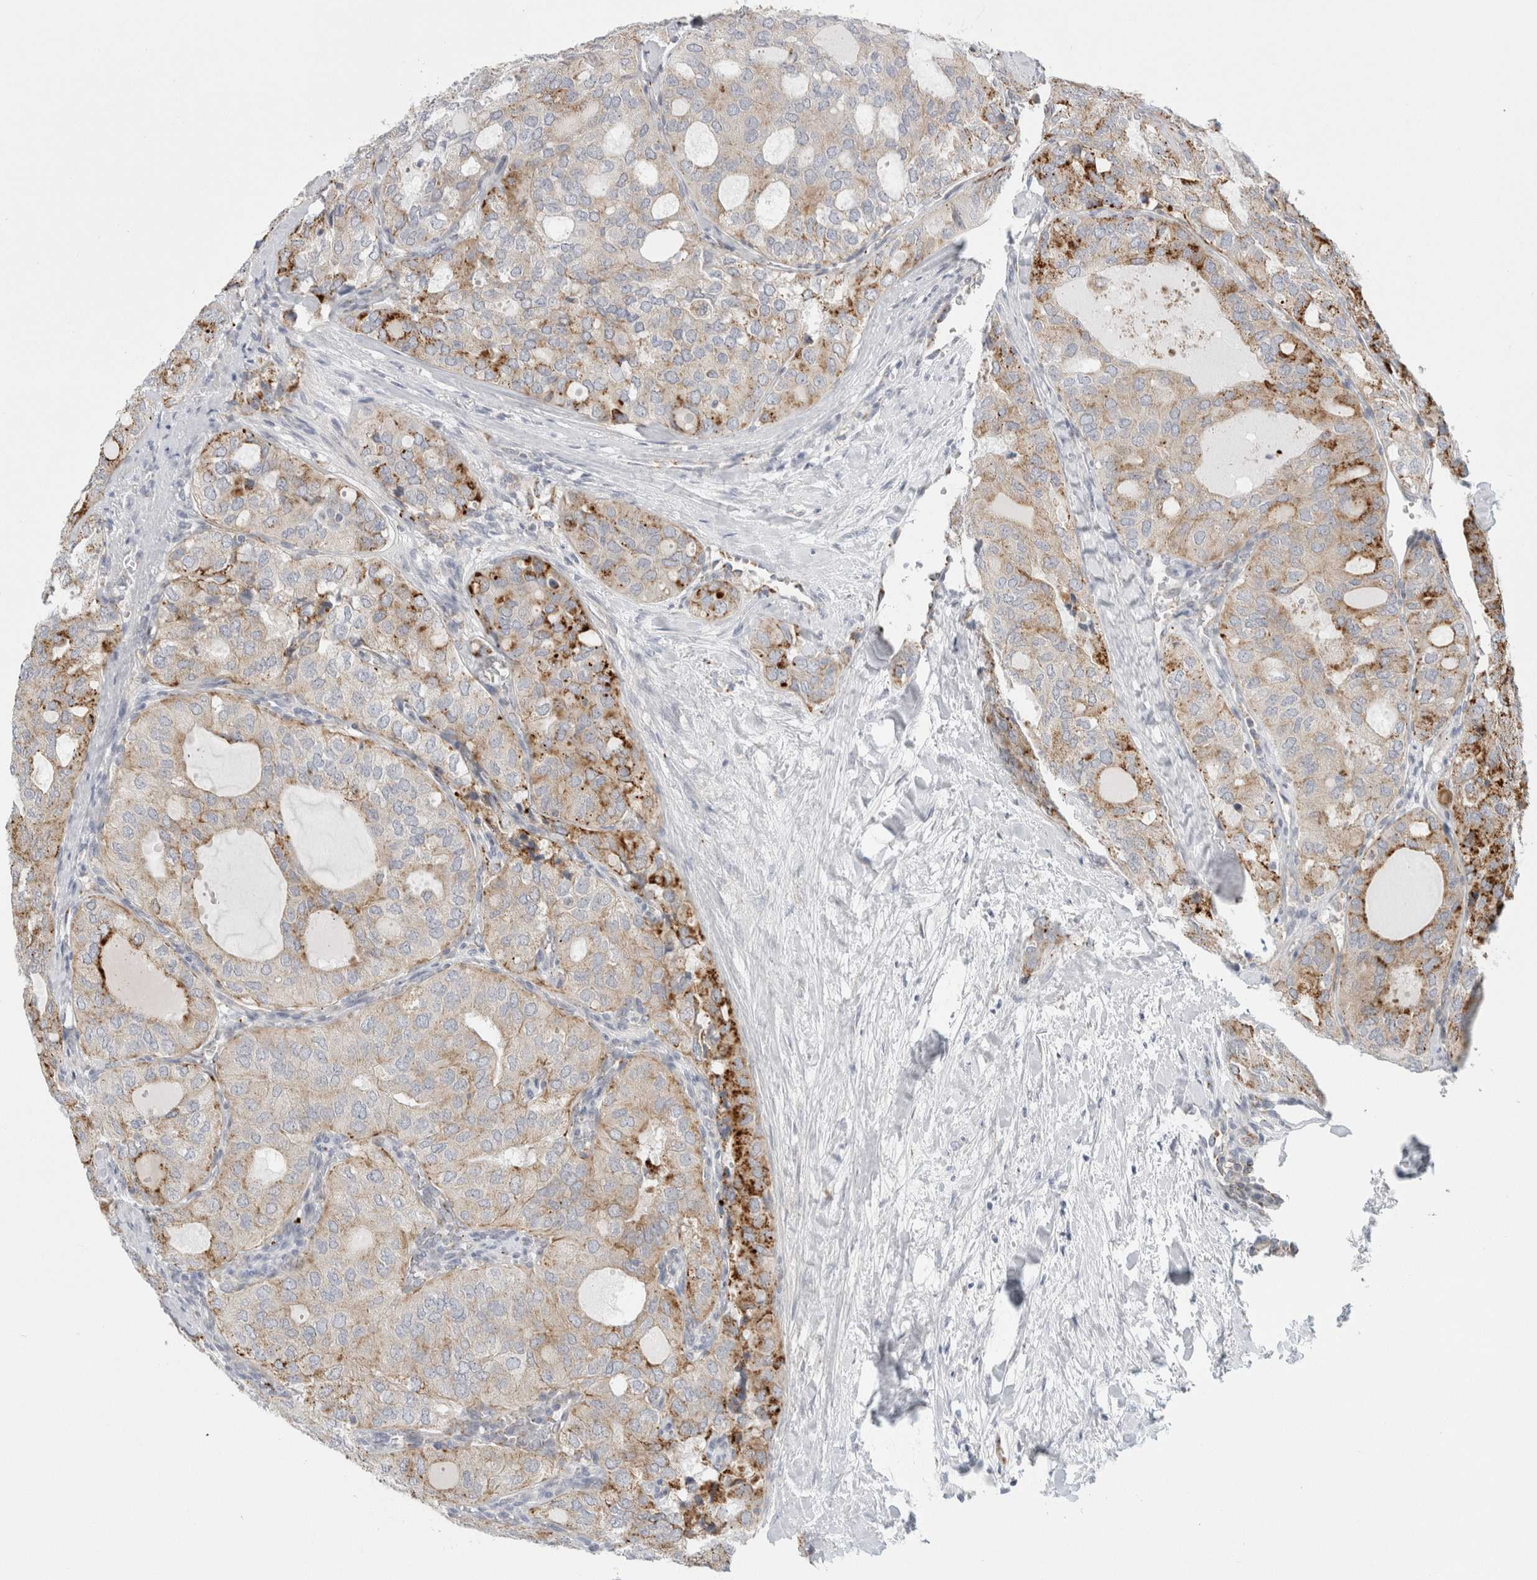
{"staining": {"intensity": "strong", "quantity": "<25%", "location": "cytoplasmic/membranous"}, "tissue": "thyroid cancer", "cell_type": "Tumor cells", "image_type": "cancer", "snomed": [{"axis": "morphology", "description": "Follicular adenoma carcinoma, NOS"}, {"axis": "topography", "description": "Thyroid gland"}], "caption": "A photomicrograph of thyroid cancer (follicular adenoma carcinoma) stained for a protein demonstrates strong cytoplasmic/membranous brown staining in tumor cells. (Stains: DAB (3,3'-diaminobenzidine) in brown, nuclei in blue, Microscopy: brightfield microscopy at high magnification).", "gene": "FAHD1", "patient": {"sex": "male", "age": 75}}